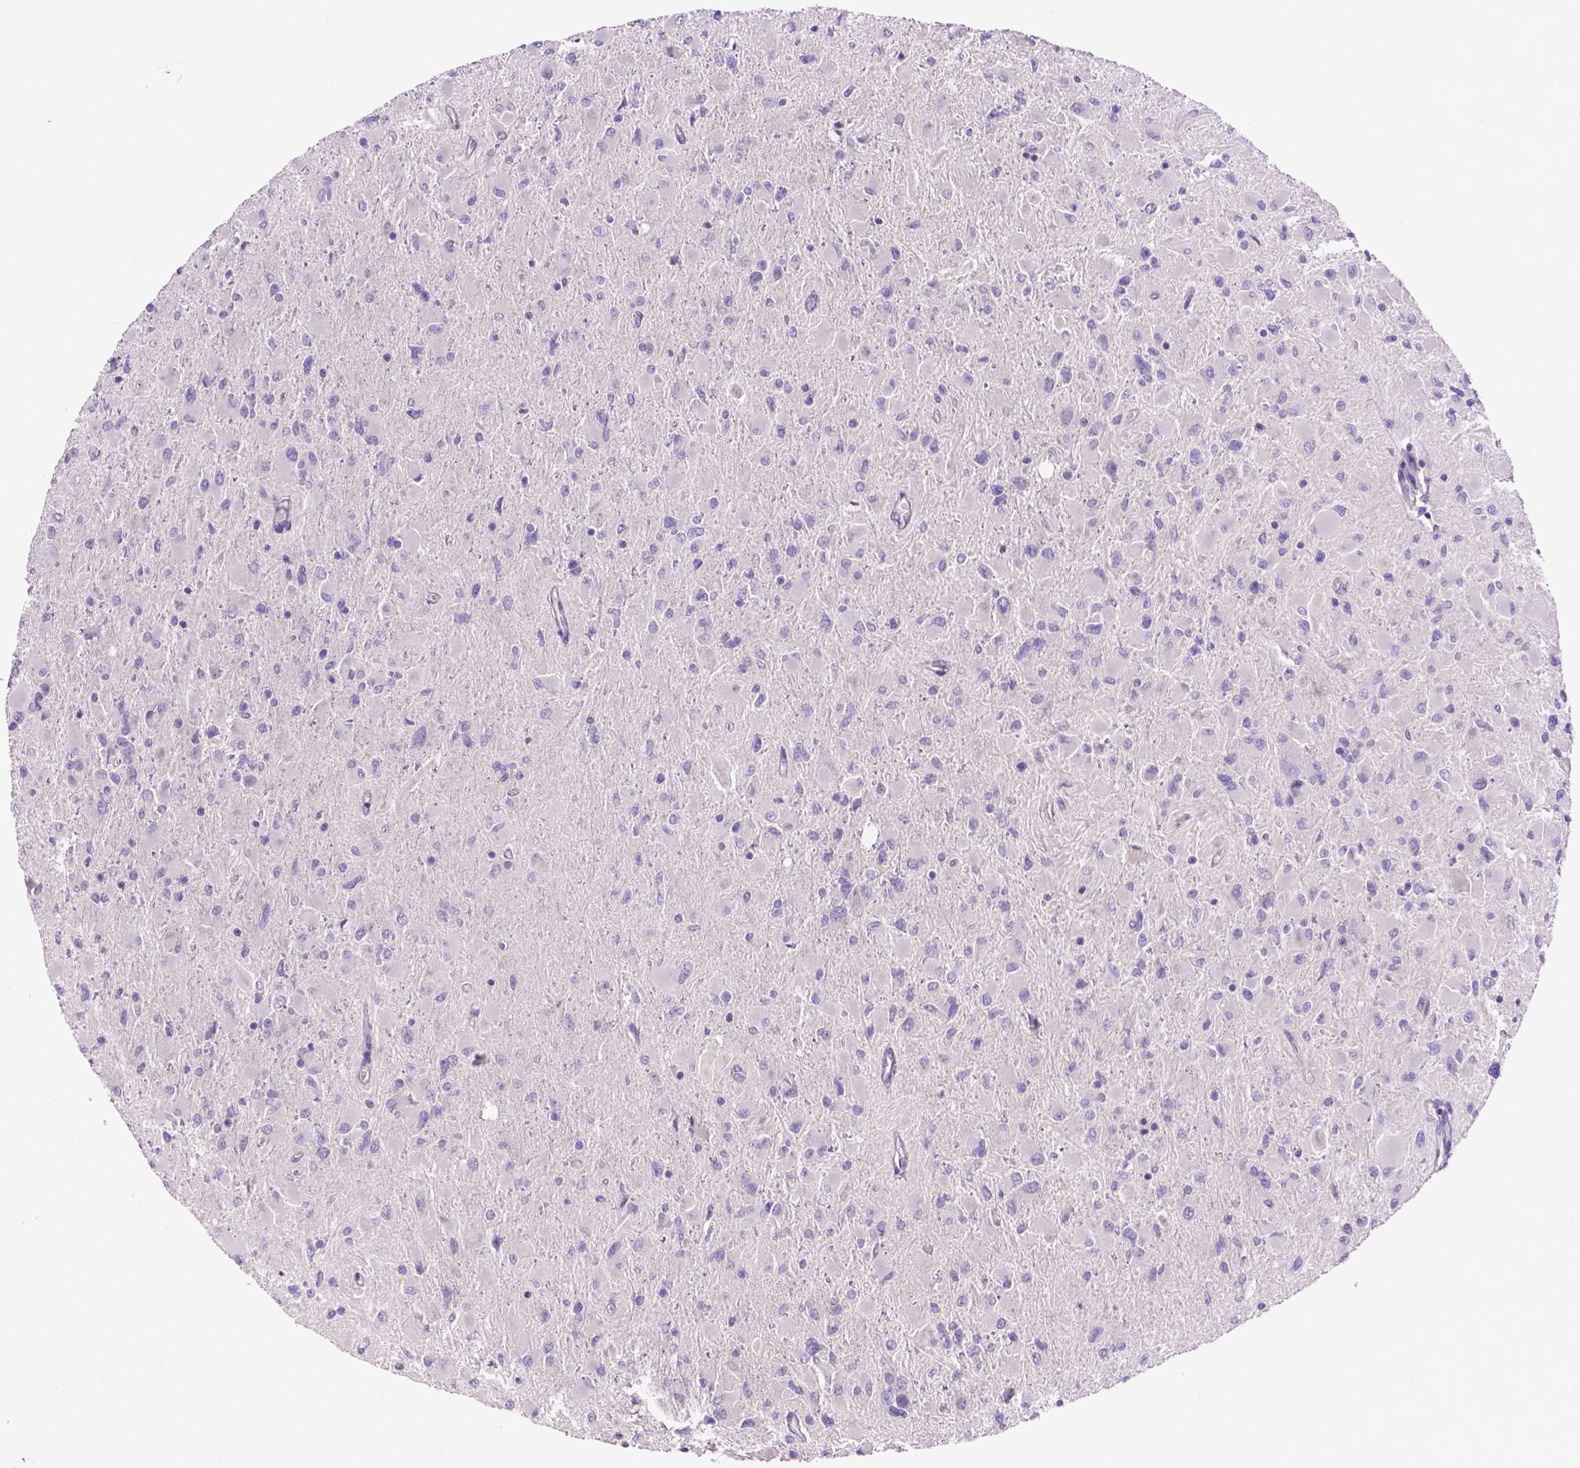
{"staining": {"intensity": "negative", "quantity": "none", "location": "none"}, "tissue": "glioma", "cell_type": "Tumor cells", "image_type": "cancer", "snomed": [{"axis": "morphology", "description": "Glioma, malignant, High grade"}, {"axis": "topography", "description": "Cerebral cortex"}], "caption": "Tumor cells are negative for brown protein staining in glioma.", "gene": "PRPS2", "patient": {"sex": "female", "age": 36}}